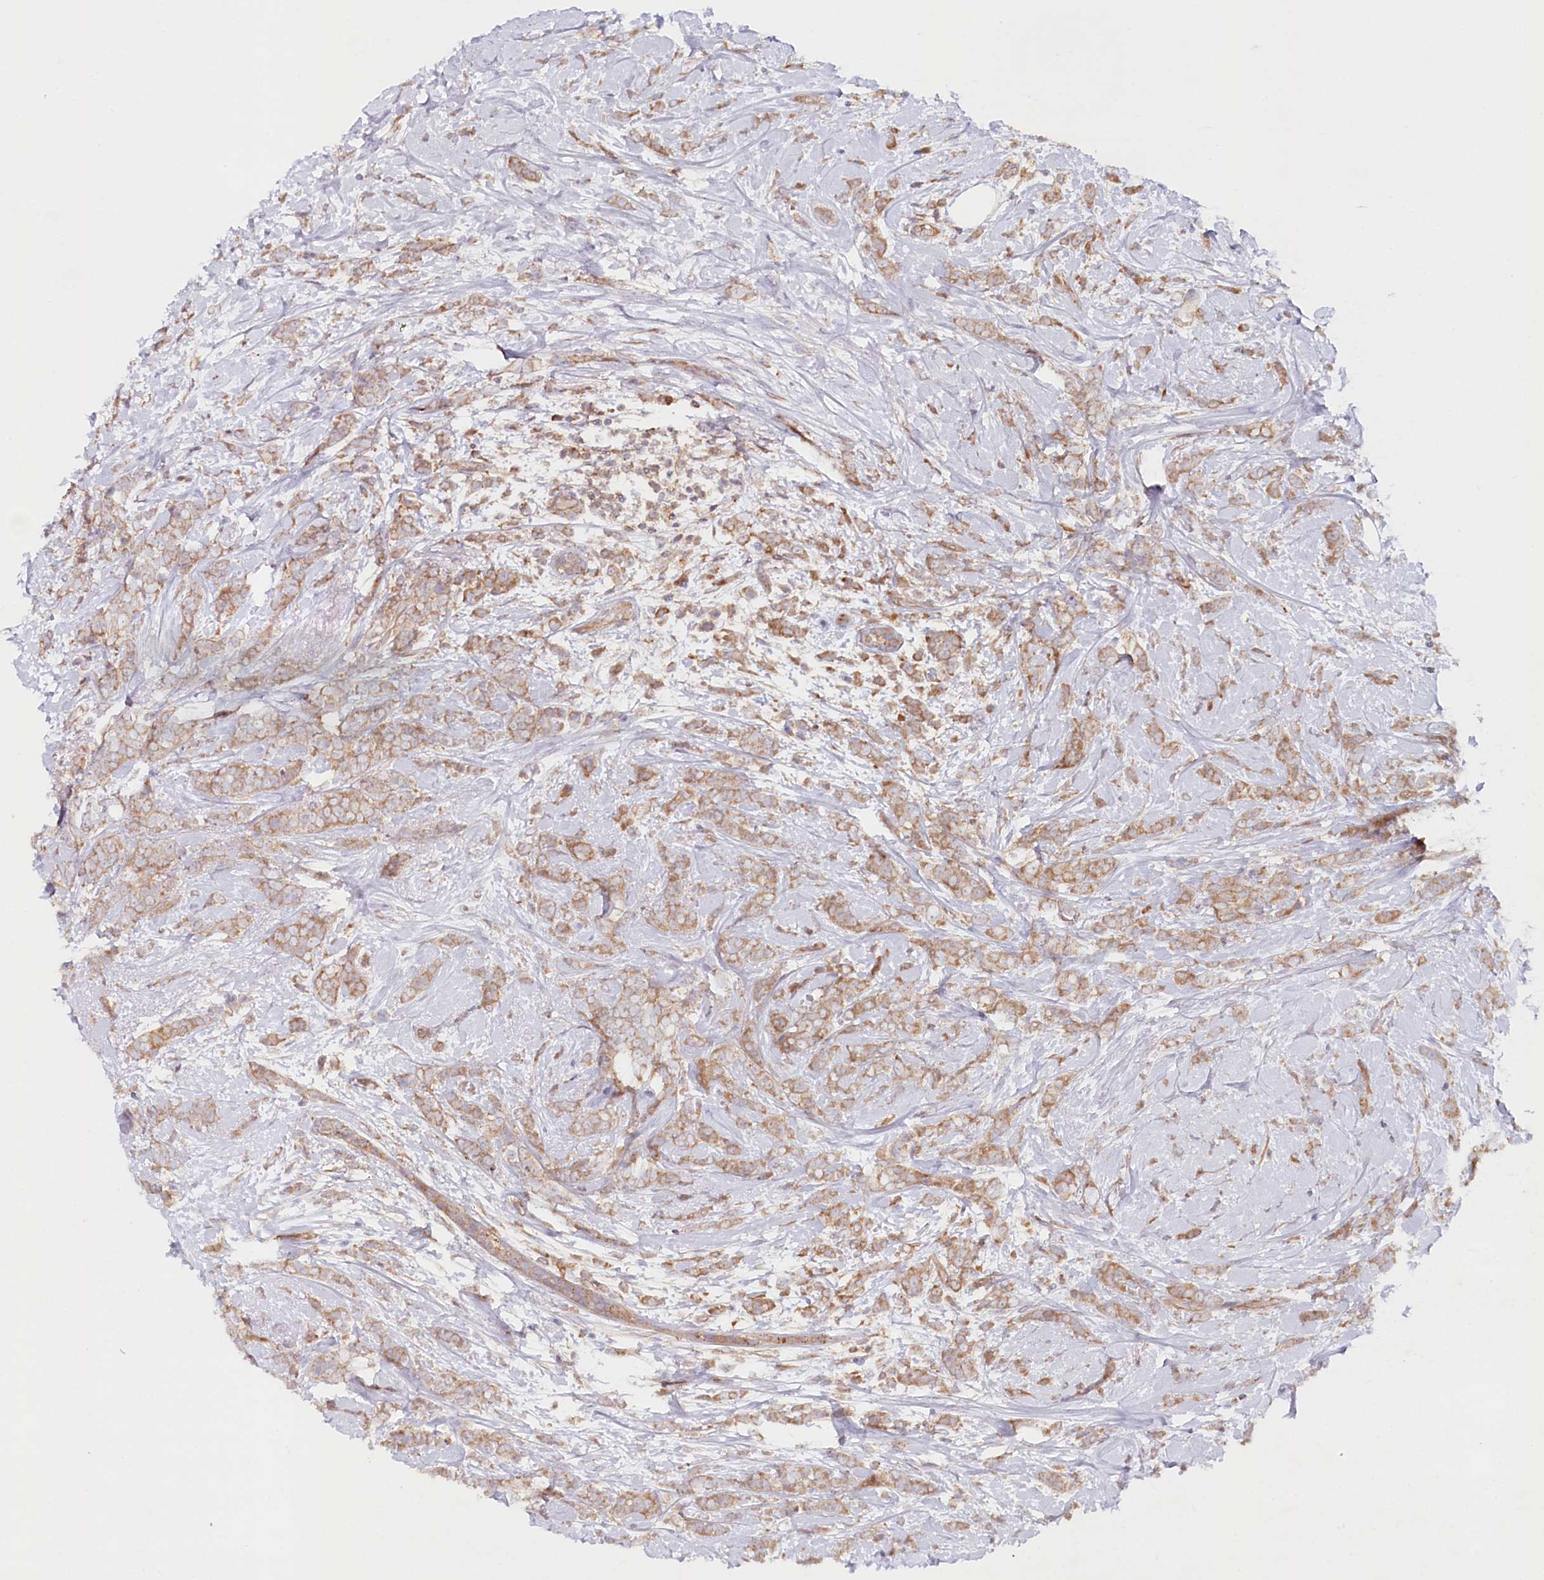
{"staining": {"intensity": "moderate", "quantity": ">75%", "location": "cytoplasmic/membranous"}, "tissue": "breast cancer", "cell_type": "Tumor cells", "image_type": "cancer", "snomed": [{"axis": "morphology", "description": "Lobular carcinoma"}, {"axis": "topography", "description": "Breast"}], "caption": "High-magnification brightfield microscopy of lobular carcinoma (breast) stained with DAB (brown) and counterstained with hematoxylin (blue). tumor cells exhibit moderate cytoplasmic/membranous staining is seen in approximately>75% of cells.", "gene": "TNIP1", "patient": {"sex": "female", "age": 58}}